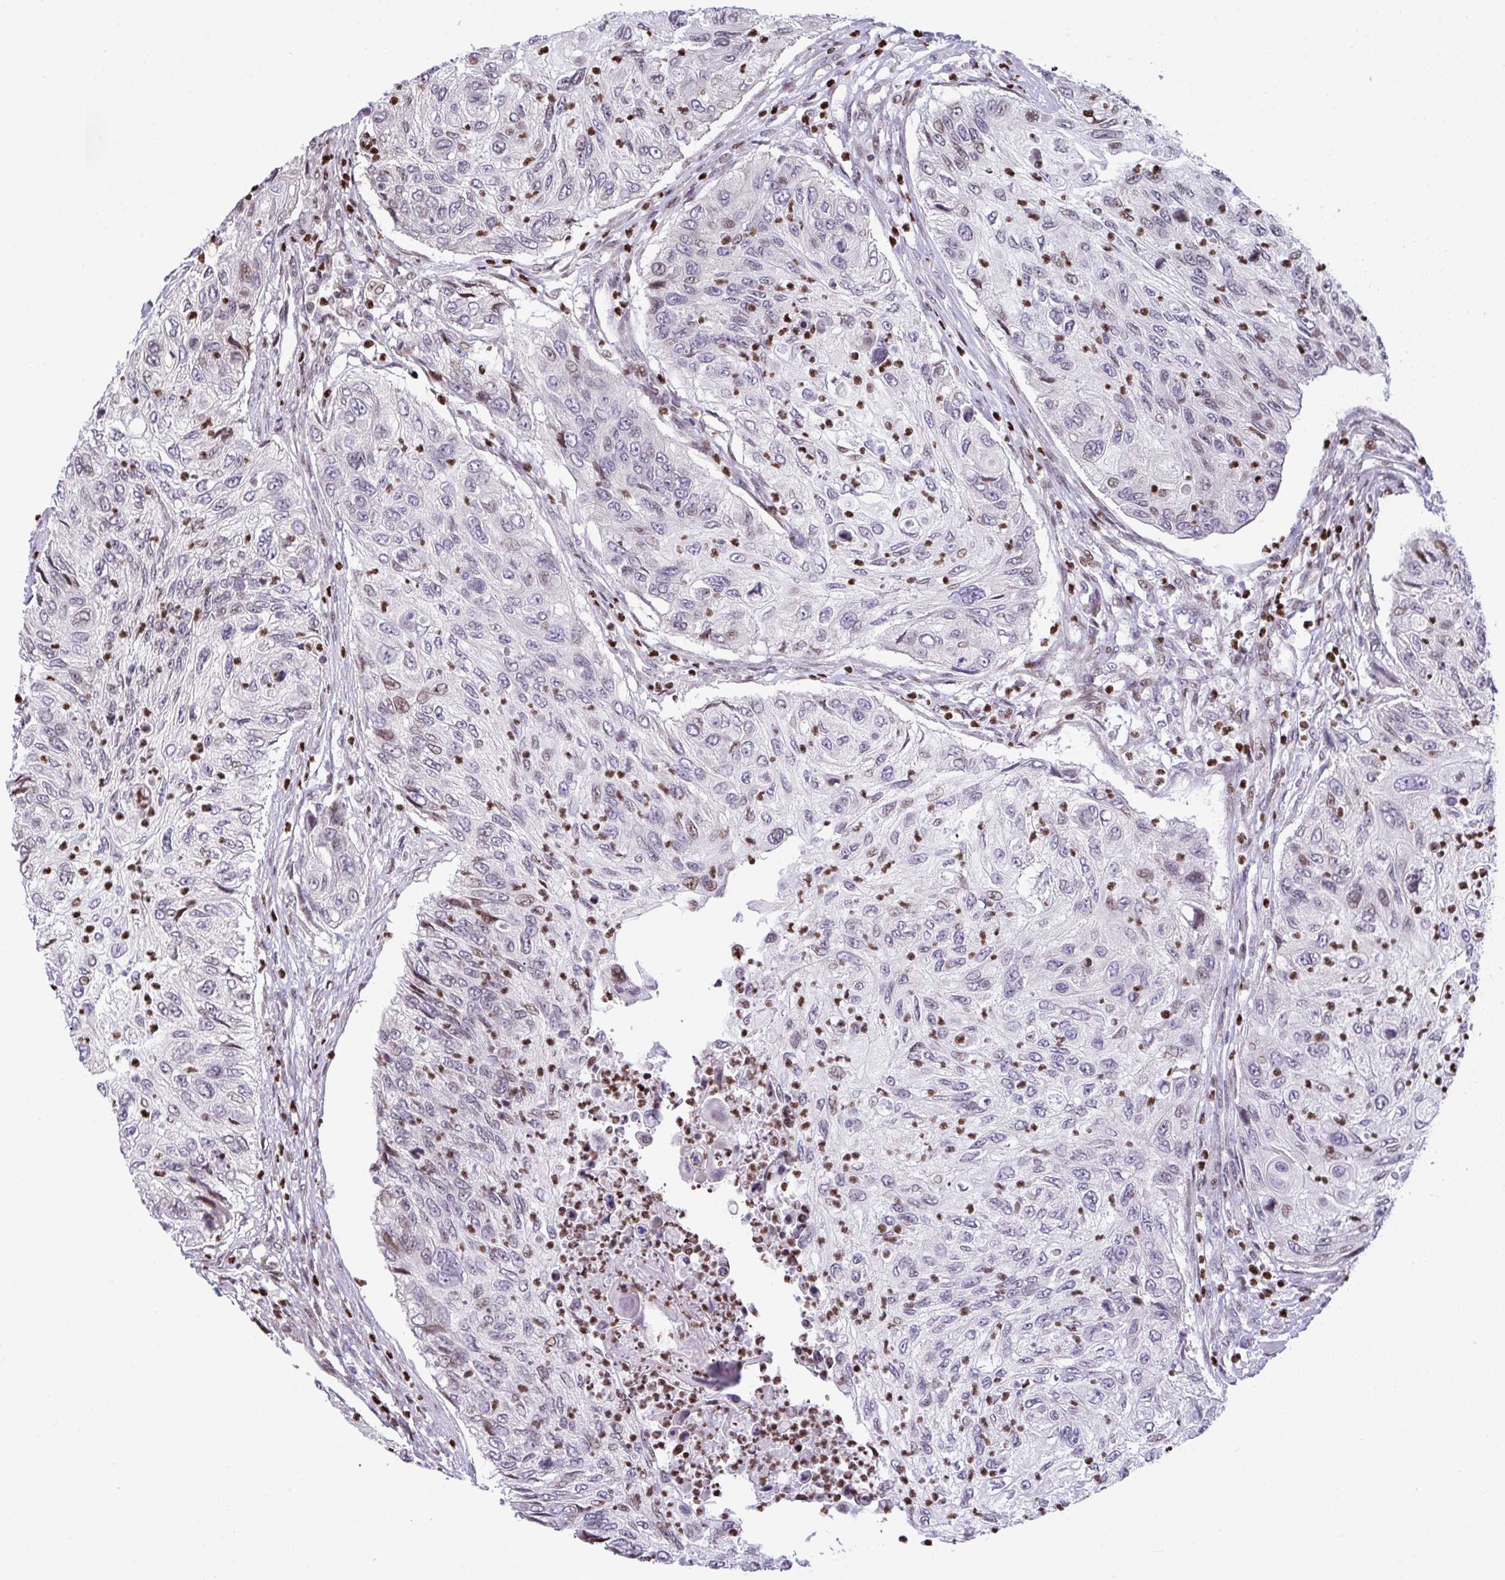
{"staining": {"intensity": "weak", "quantity": "<25%", "location": "nuclear"}, "tissue": "urothelial cancer", "cell_type": "Tumor cells", "image_type": "cancer", "snomed": [{"axis": "morphology", "description": "Urothelial carcinoma, High grade"}, {"axis": "topography", "description": "Urinary bladder"}], "caption": "Immunohistochemistry image of human high-grade urothelial carcinoma stained for a protein (brown), which demonstrates no positivity in tumor cells. (DAB immunohistochemistry visualized using brightfield microscopy, high magnification).", "gene": "RAPGEF5", "patient": {"sex": "female", "age": 60}}